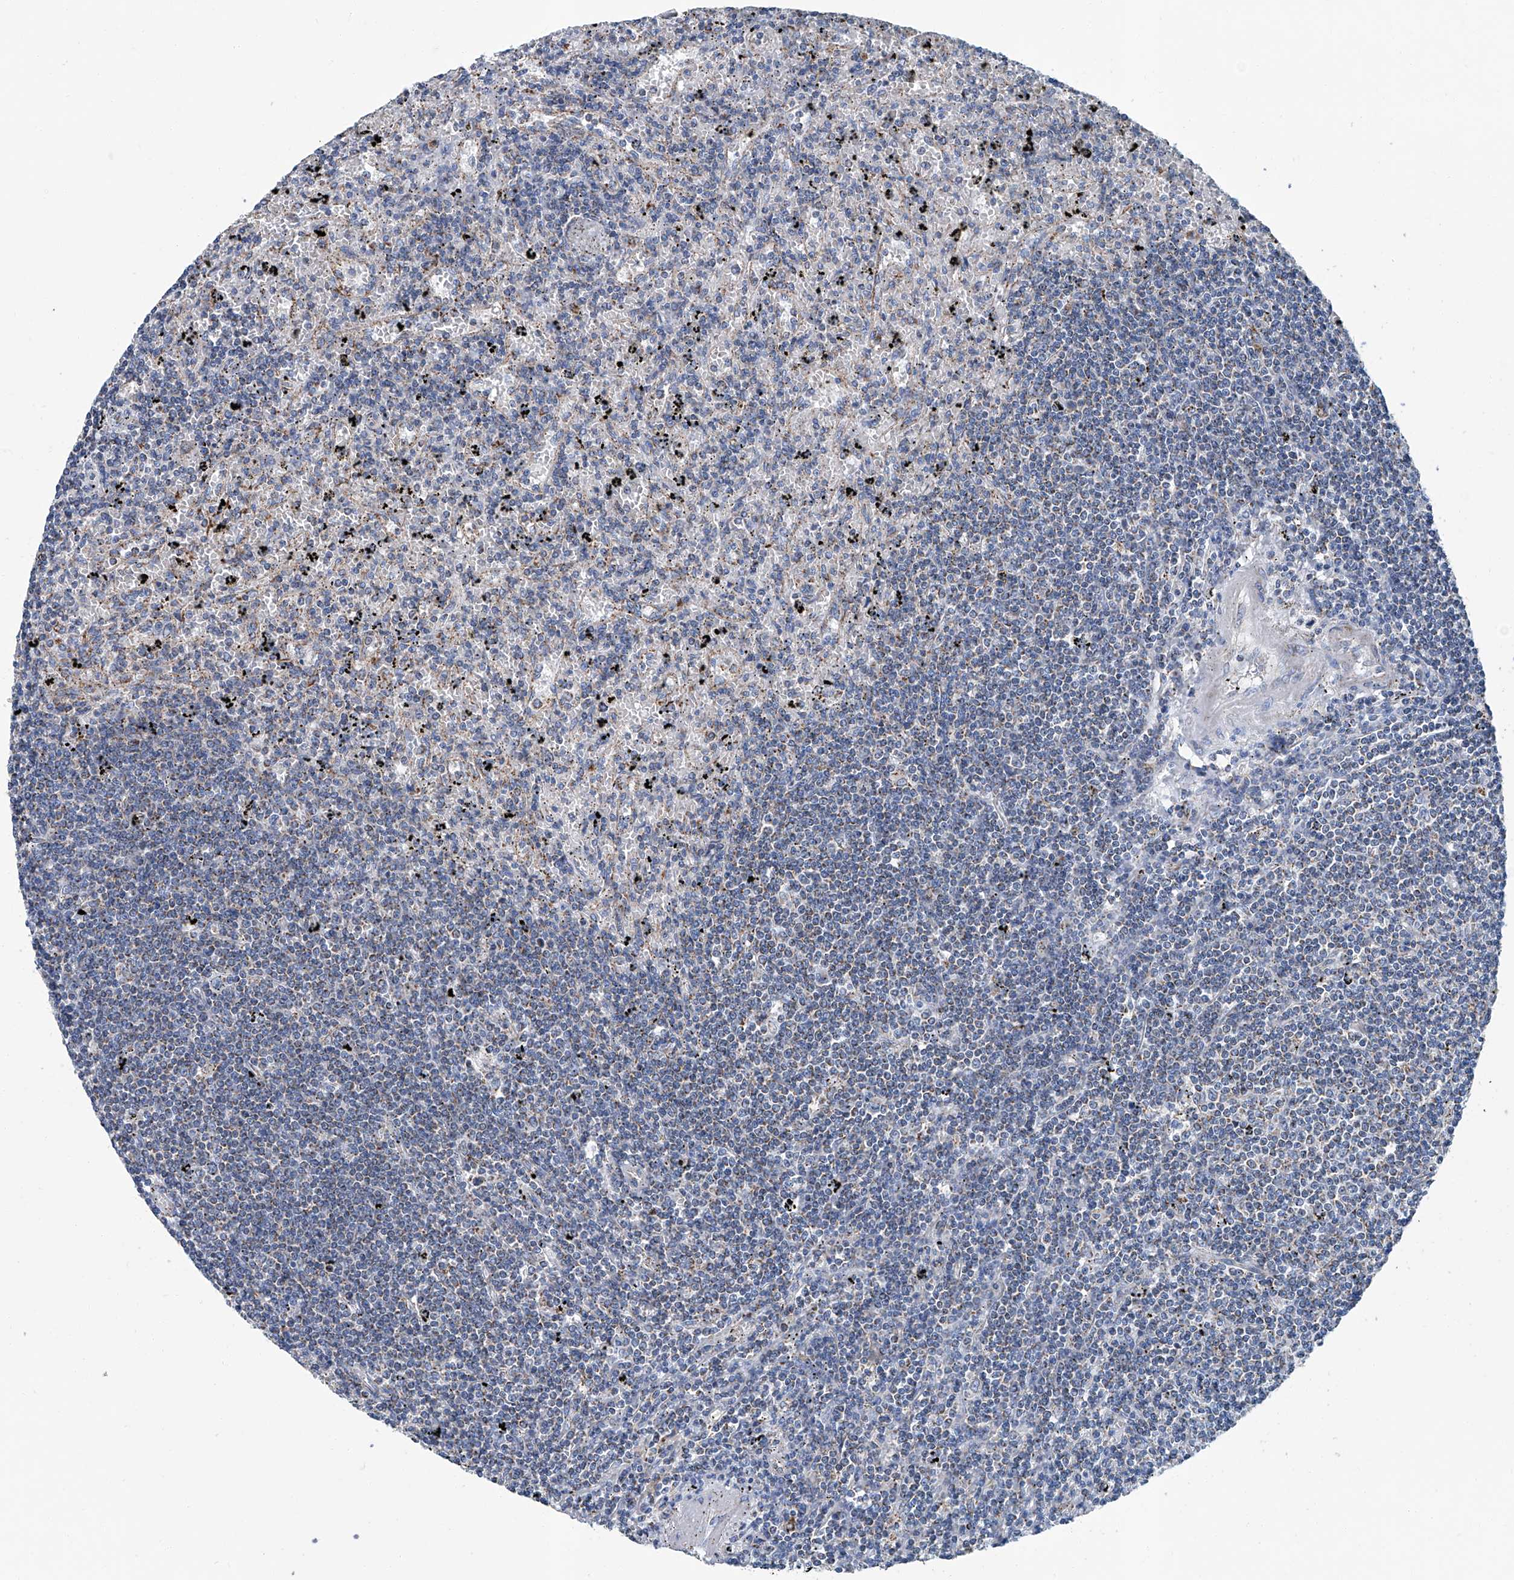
{"staining": {"intensity": "negative", "quantity": "none", "location": "none"}, "tissue": "lymphoma", "cell_type": "Tumor cells", "image_type": "cancer", "snomed": [{"axis": "morphology", "description": "Malignant lymphoma, non-Hodgkin's type, Low grade"}, {"axis": "topography", "description": "Spleen"}], "caption": "Tumor cells are negative for protein expression in human low-grade malignant lymphoma, non-Hodgkin's type.", "gene": "MT-ND1", "patient": {"sex": "male", "age": 76}}